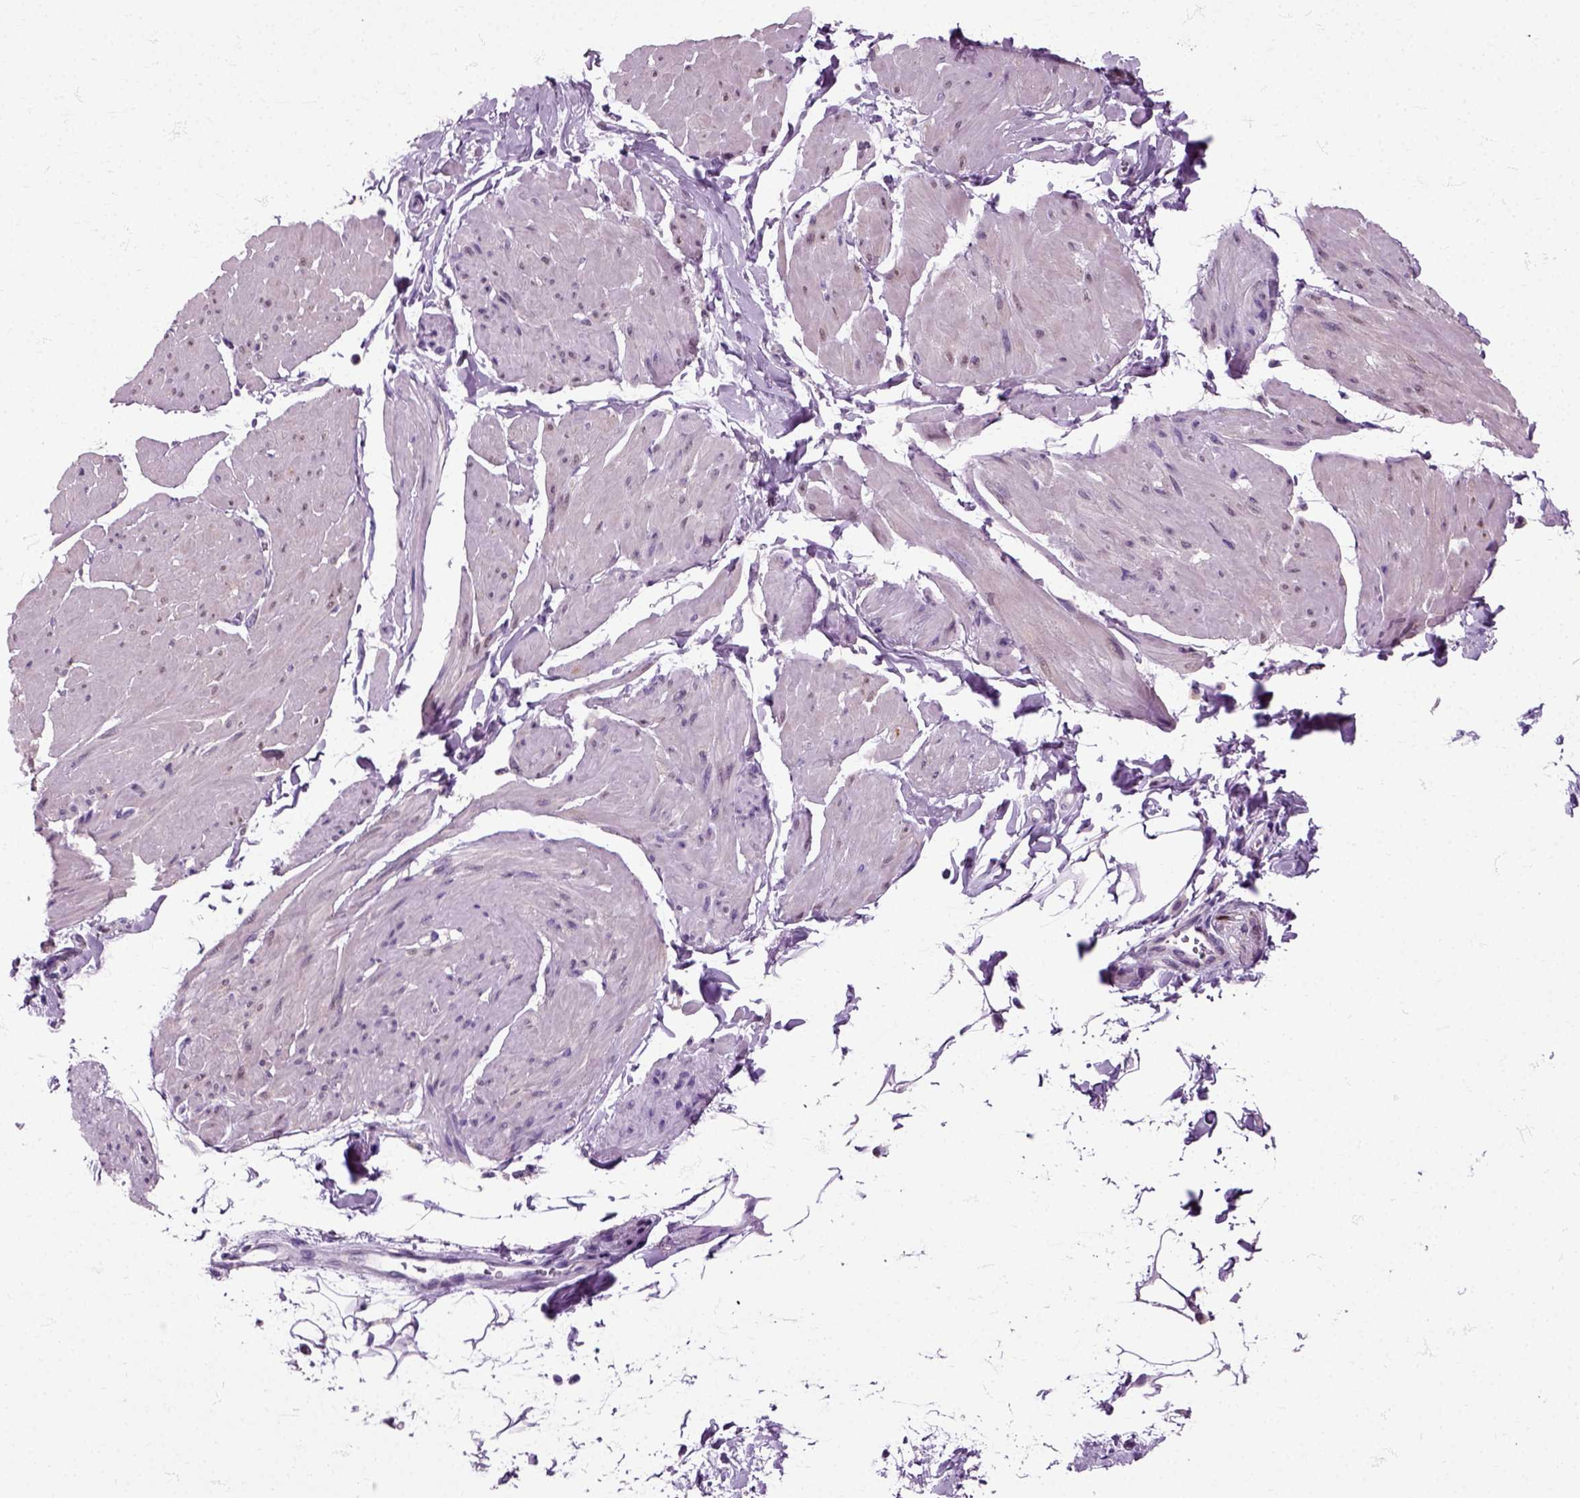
{"staining": {"intensity": "negative", "quantity": "none", "location": "none"}, "tissue": "smooth muscle", "cell_type": "Smooth muscle cells", "image_type": "normal", "snomed": [{"axis": "morphology", "description": "Normal tissue, NOS"}, {"axis": "topography", "description": "Adipose tissue"}, {"axis": "topography", "description": "Smooth muscle"}, {"axis": "topography", "description": "Peripheral nerve tissue"}], "caption": "High magnification brightfield microscopy of unremarkable smooth muscle stained with DAB (3,3'-diaminobenzidine) (brown) and counterstained with hematoxylin (blue): smooth muscle cells show no significant expression. (Brightfield microscopy of DAB immunohistochemistry (IHC) at high magnification).", "gene": "HSPA2", "patient": {"sex": "male", "age": 83}}